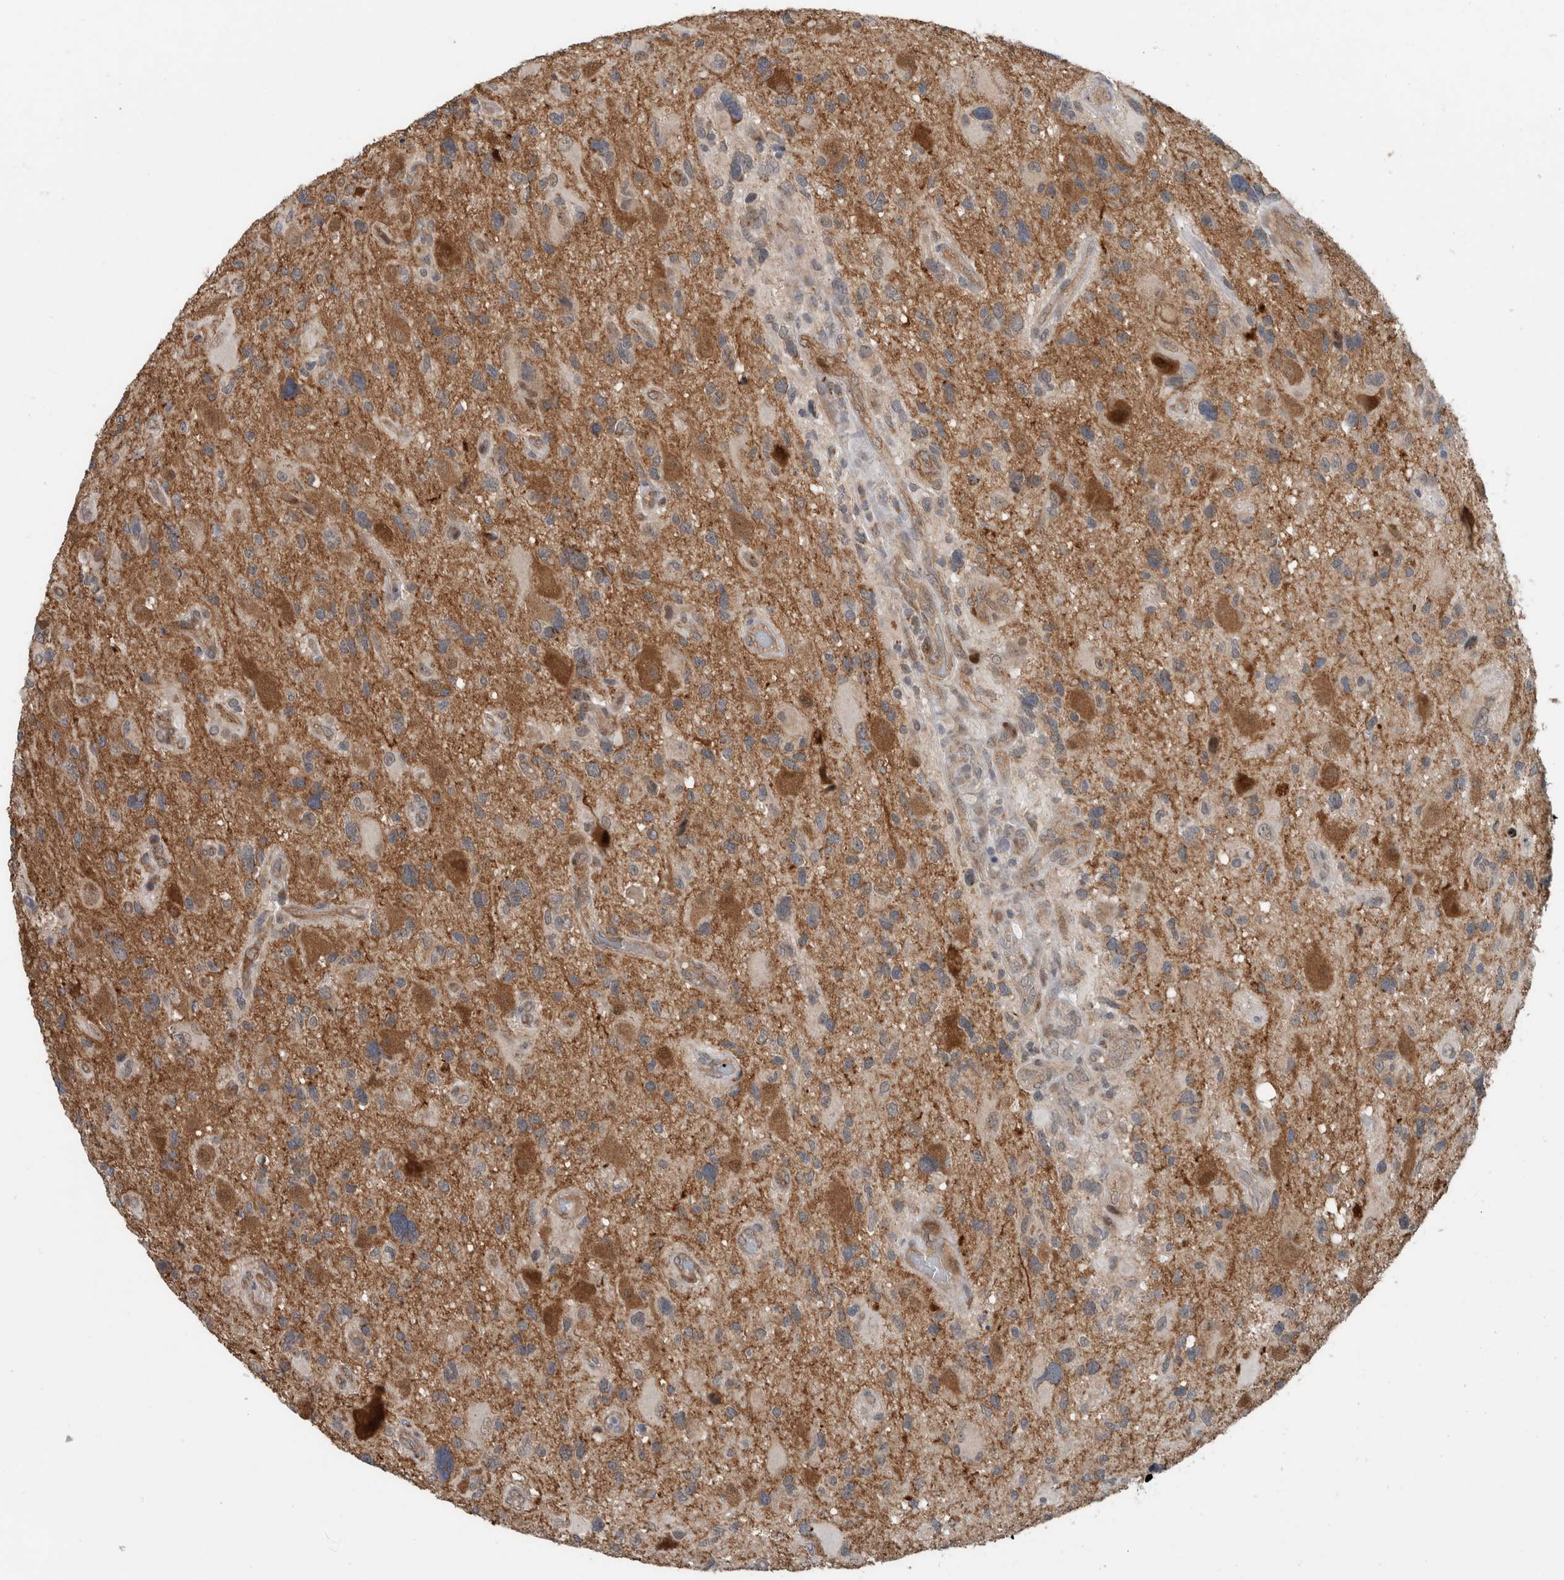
{"staining": {"intensity": "moderate", "quantity": "25%-75%", "location": "cytoplasmic/membranous"}, "tissue": "glioma", "cell_type": "Tumor cells", "image_type": "cancer", "snomed": [{"axis": "morphology", "description": "Glioma, malignant, High grade"}, {"axis": "topography", "description": "Brain"}], "caption": "Immunohistochemical staining of human glioma demonstrates medium levels of moderate cytoplasmic/membranous staining in approximately 25%-75% of tumor cells.", "gene": "GBA2", "patient": {"sex": "male", "age": 33}}